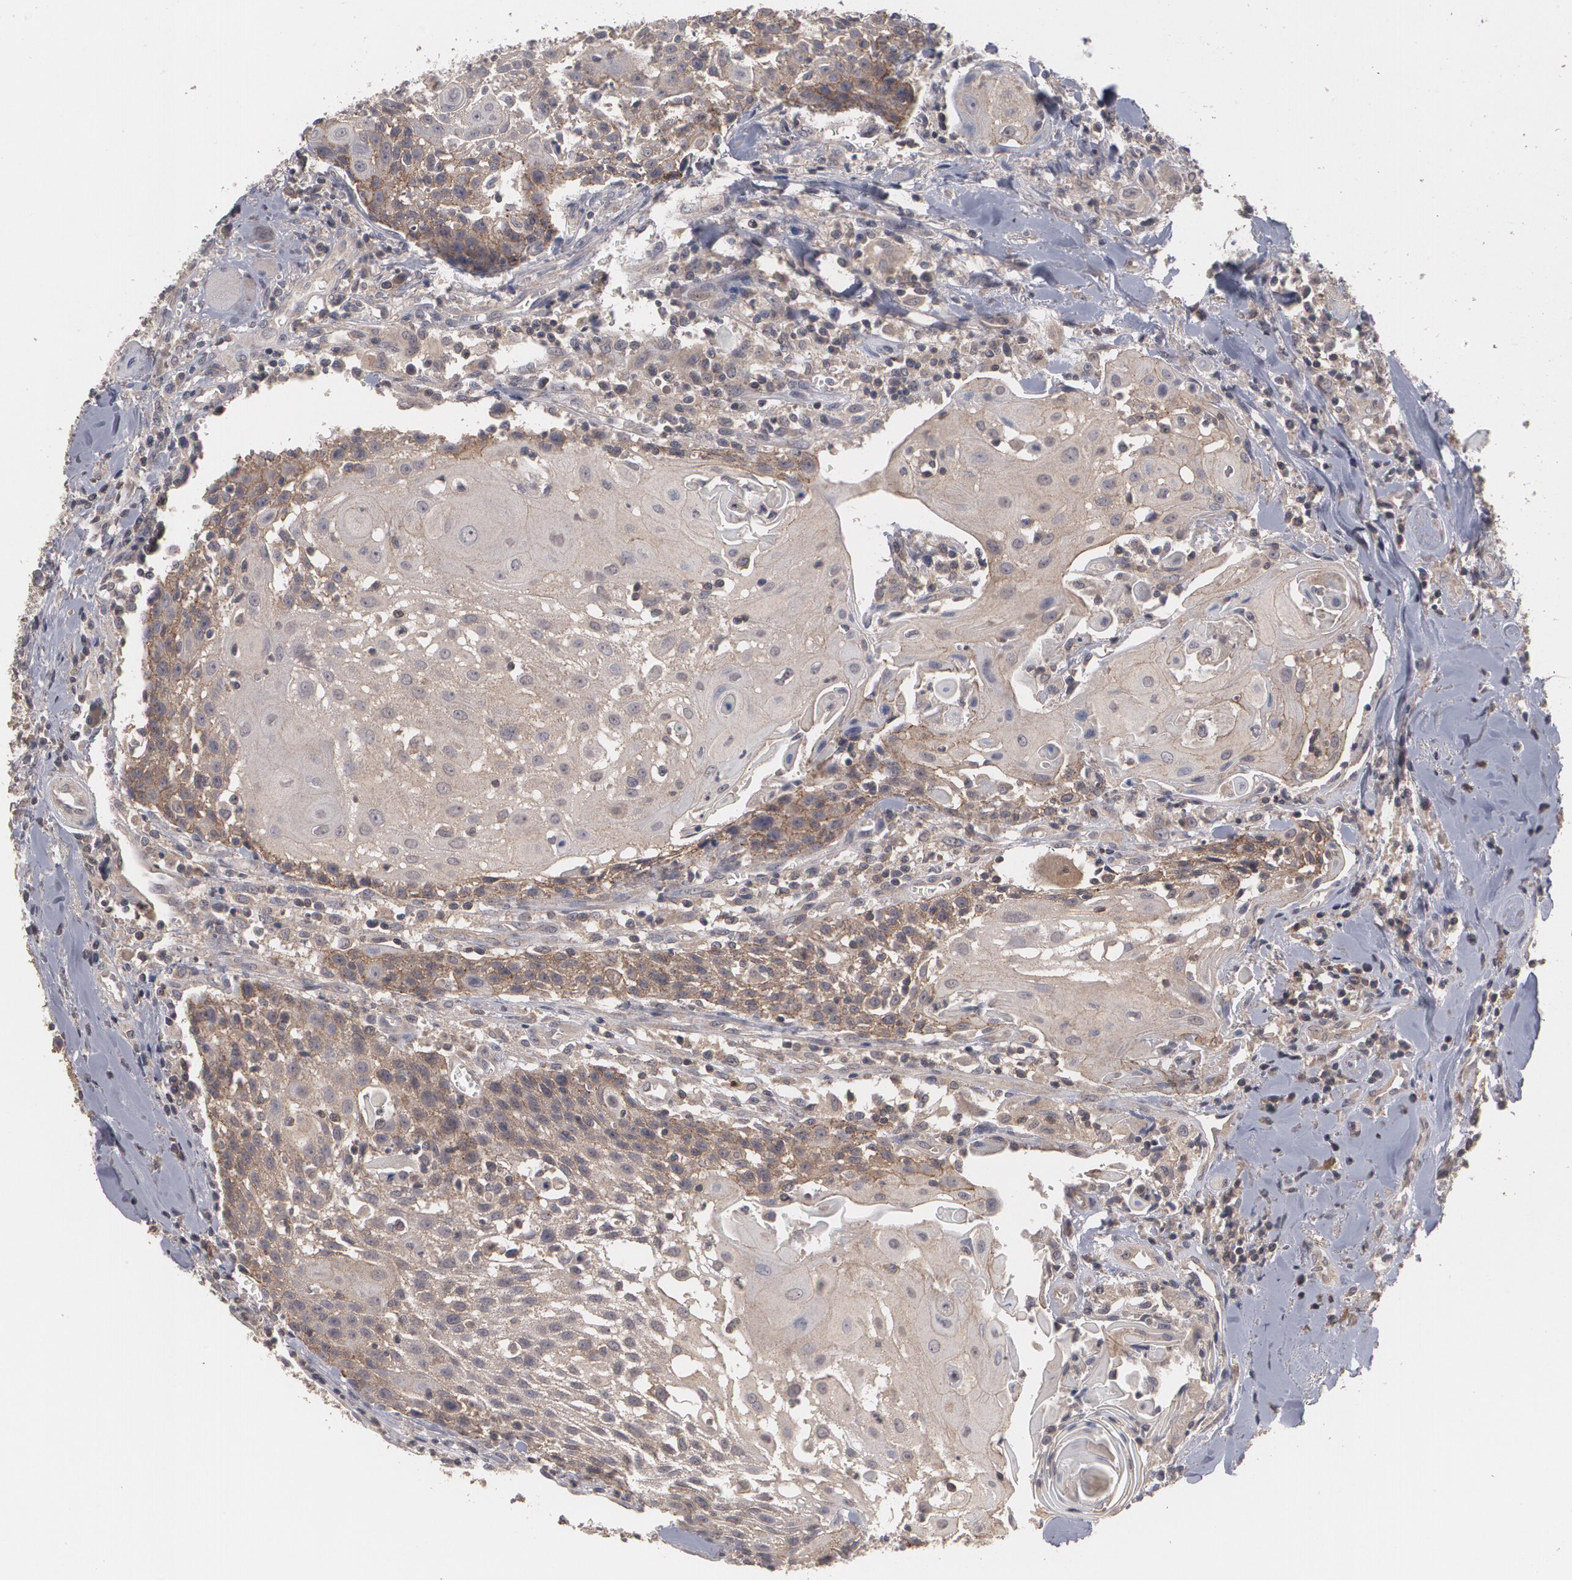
{"staining": {"intensity": "moderate", "quantity": ">75%", "location": "cytoplasmic/membranous"}, "tissue": "head and neck cancer", "cell_type": "Tumor cells", "image_type": "cancer", "snomed": [{"axis": "morphology", "description": "Squamous cell carcinoma, NOS"}, {"axis": "topography", "description": "Oral tissue"}, {"axis": "topography", "description": "Head-Neck"}], "caption": "The micrograph demonstrates immunohistochemical staining of squamous cell carcinoma (head and neck). There is moderate cytoplasmic/membranous expression is identified in approximately >75% of tumor cells. (brown staining indicates protein expression, while blue staining denotes nuclei).", "gene": "ARF6", "patient": {"sex": "female", "age": 82}}